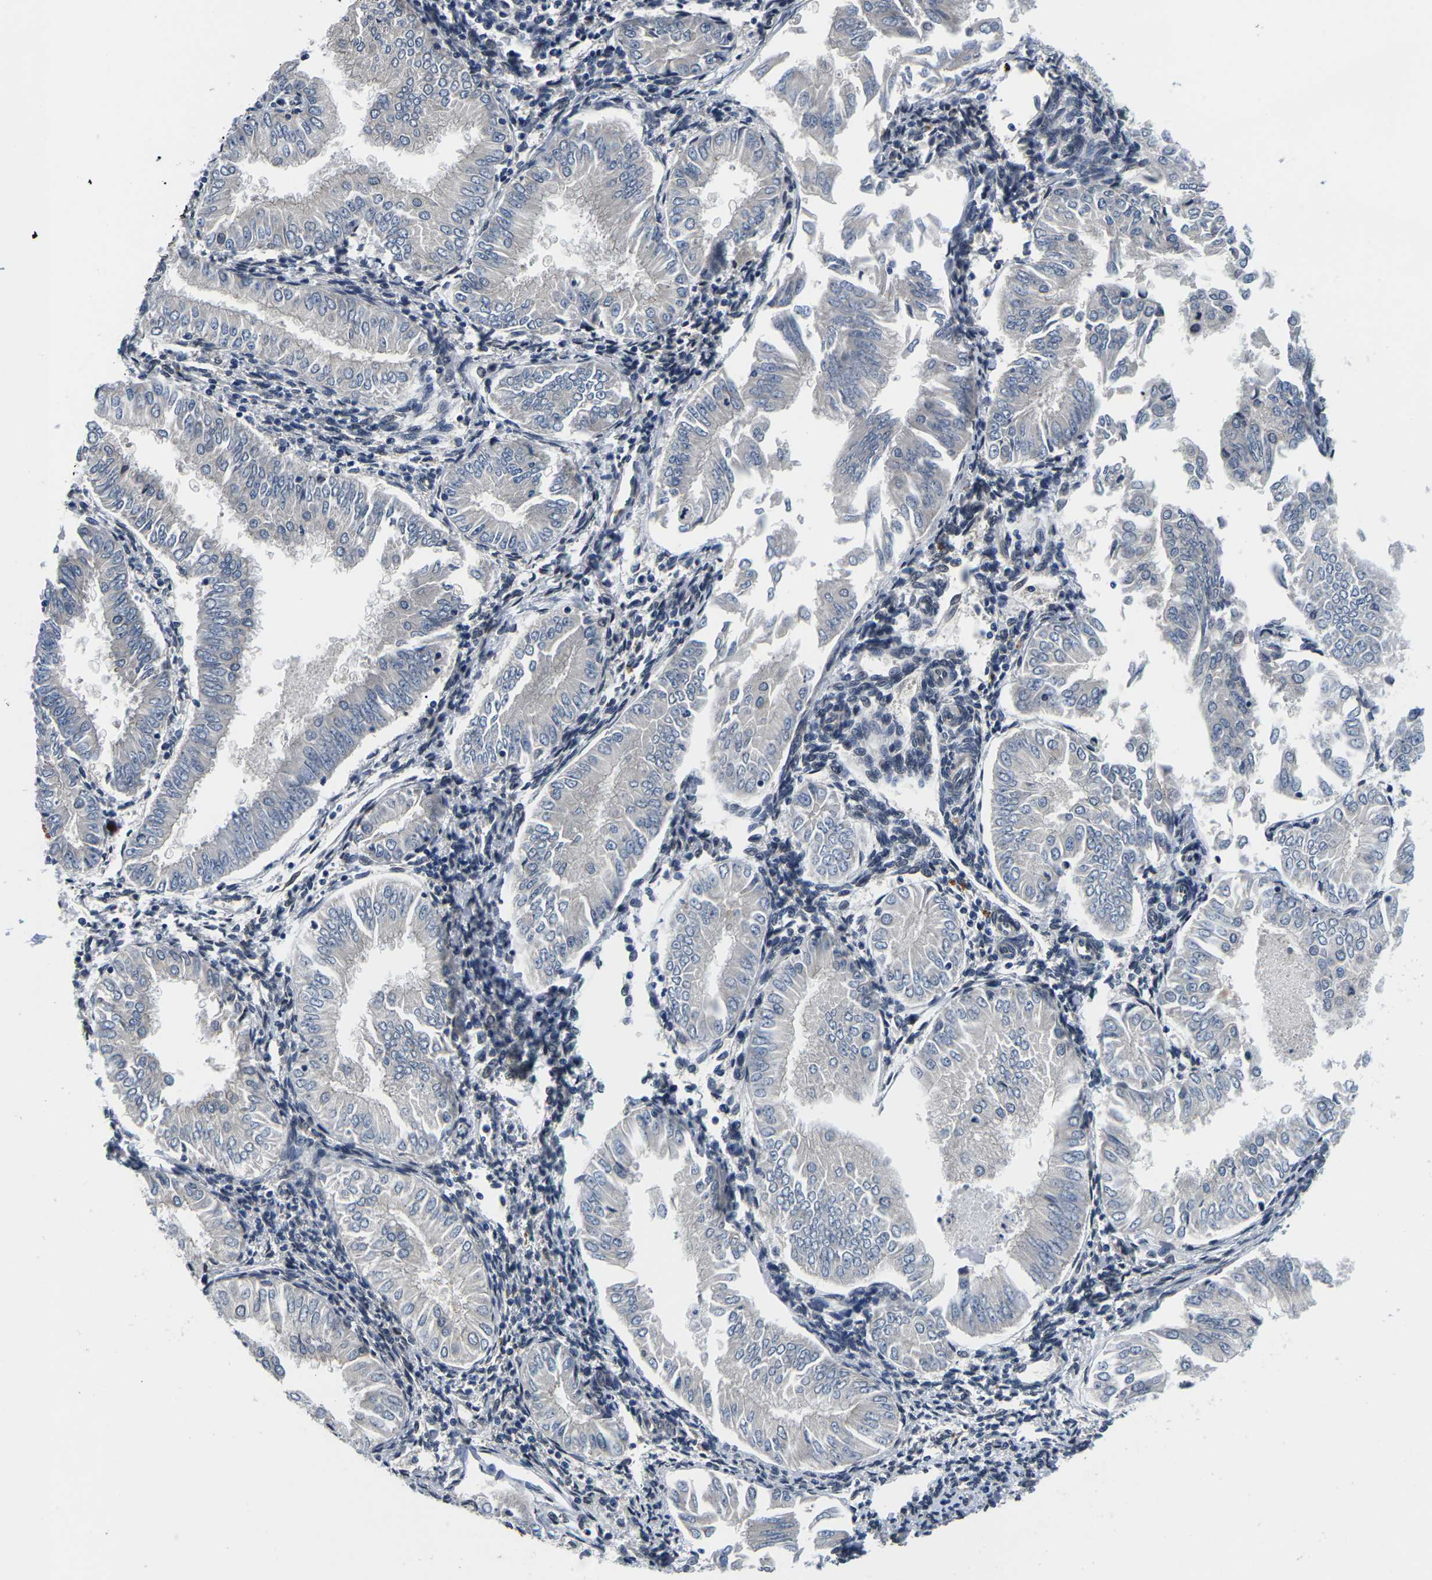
{"staining": {"intensity": "negative", "quantity": "none", "location": "none"}, "tissue": "endometrial cancer", "cell_type": "Tumor cells", "image_type": "cancer", "snomed": [{"axis": "morphology", "description": "Adenocarcinoma, NOS"}, {"axis": "topography", "description": "Endometrium"}], "caption": "Protein analysis of endometrial adenocarcinoma shows no significant positivity in tumor cells. (DAB IHC, high magnification).", "gene": "SNX10", "patient": {"sex": "female", "age": 53}}